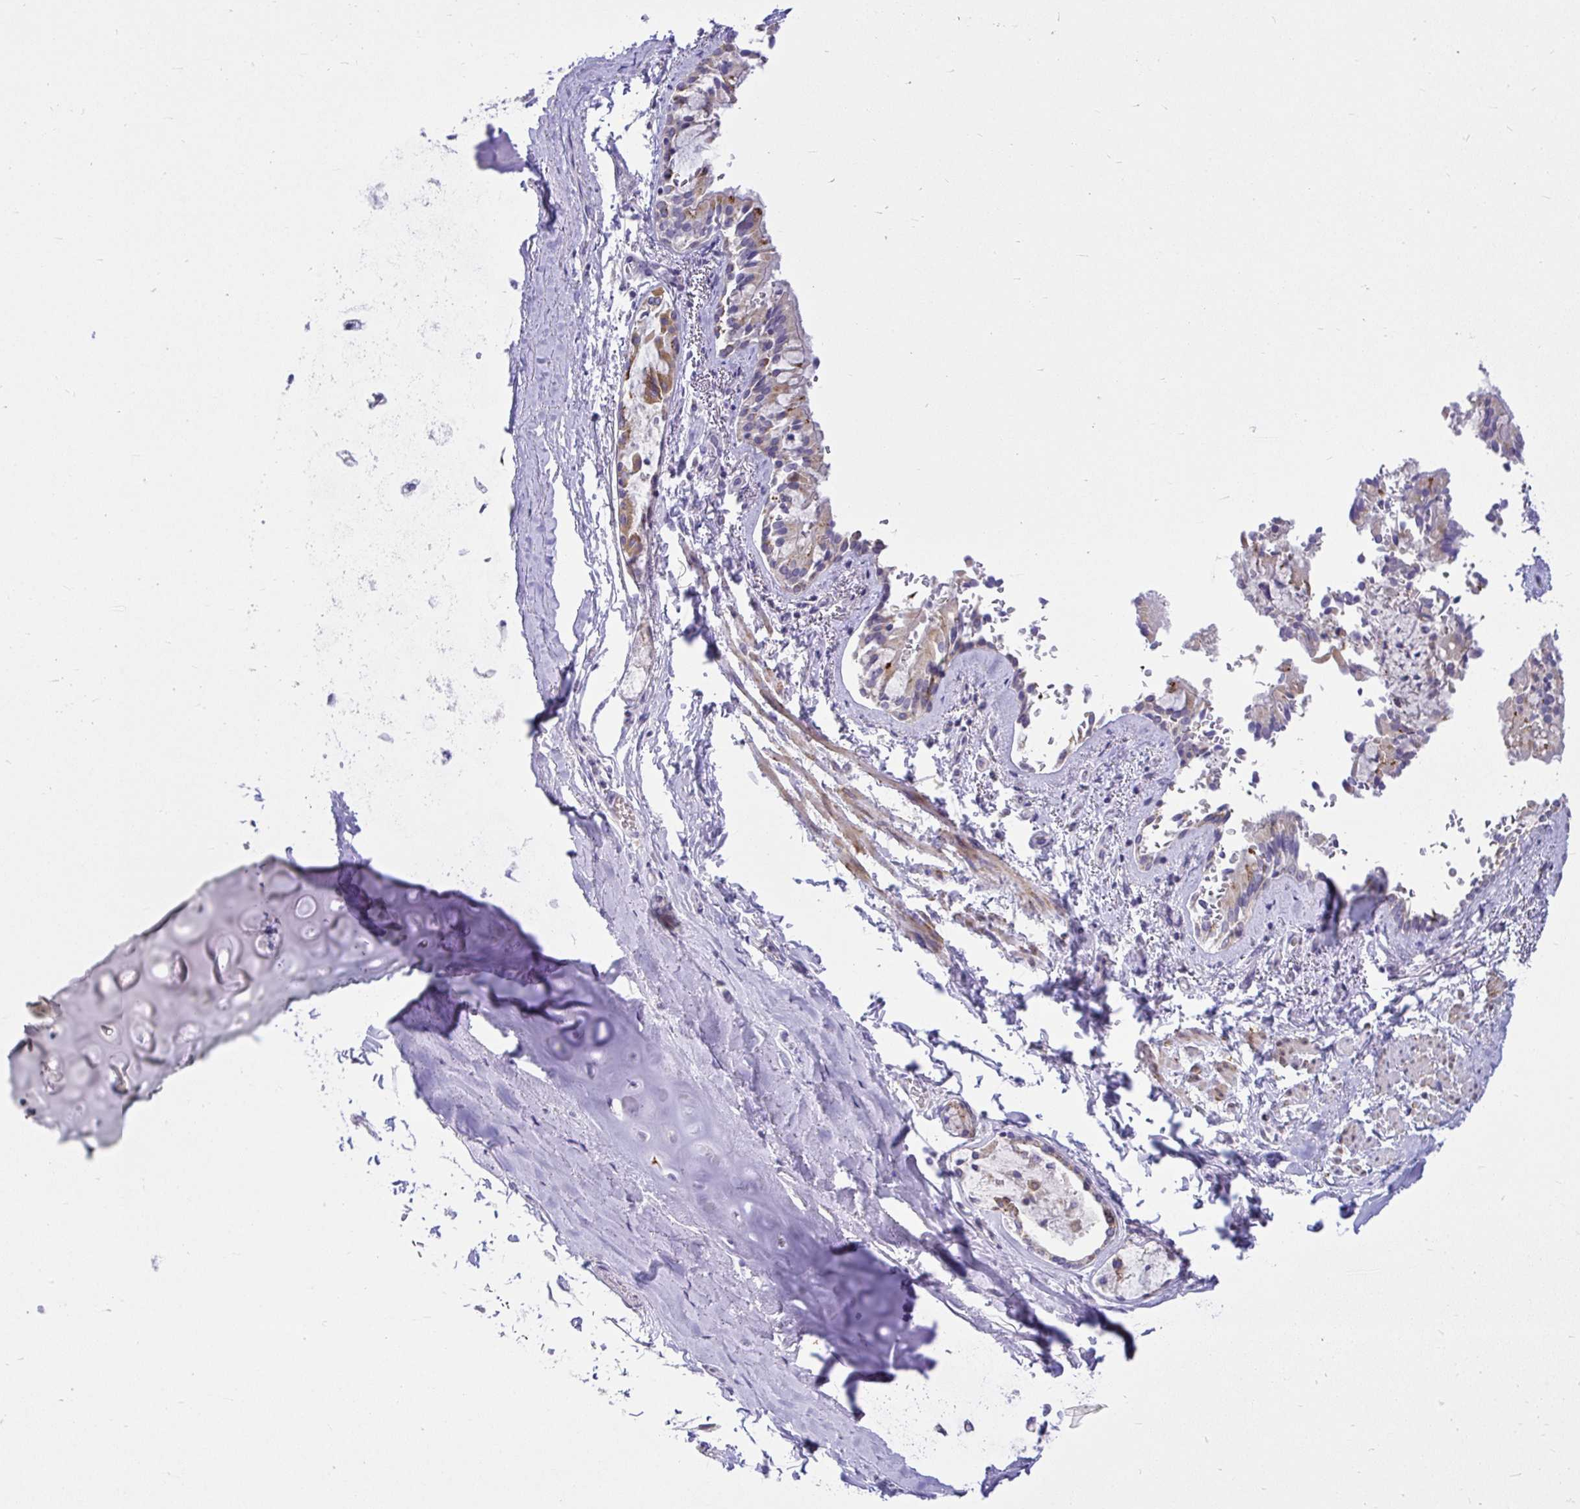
{"staining": {"intensity": "negative", "quantity": "none", "location": "none"}, "tissue": "soft tissue", "cell_type": "Chondrocytes", "image_type": "normal", "snomed": [{"axis": "morphology", "description": "Normal tissue, NOS"}, {"axis": "topography", "description": "Cartilage tissue"}, {"axis": "topography", "description": "Bronchus"}, {"axis": "topography", "description": "Peripheral nerve tissue"}], "caption": "Immunohistochemical staining of unremarkable human soft tissue shows no significant staining in chondrocytes.", "gene": "PKN3", "patient": {"sex": "male", "age": 67}}